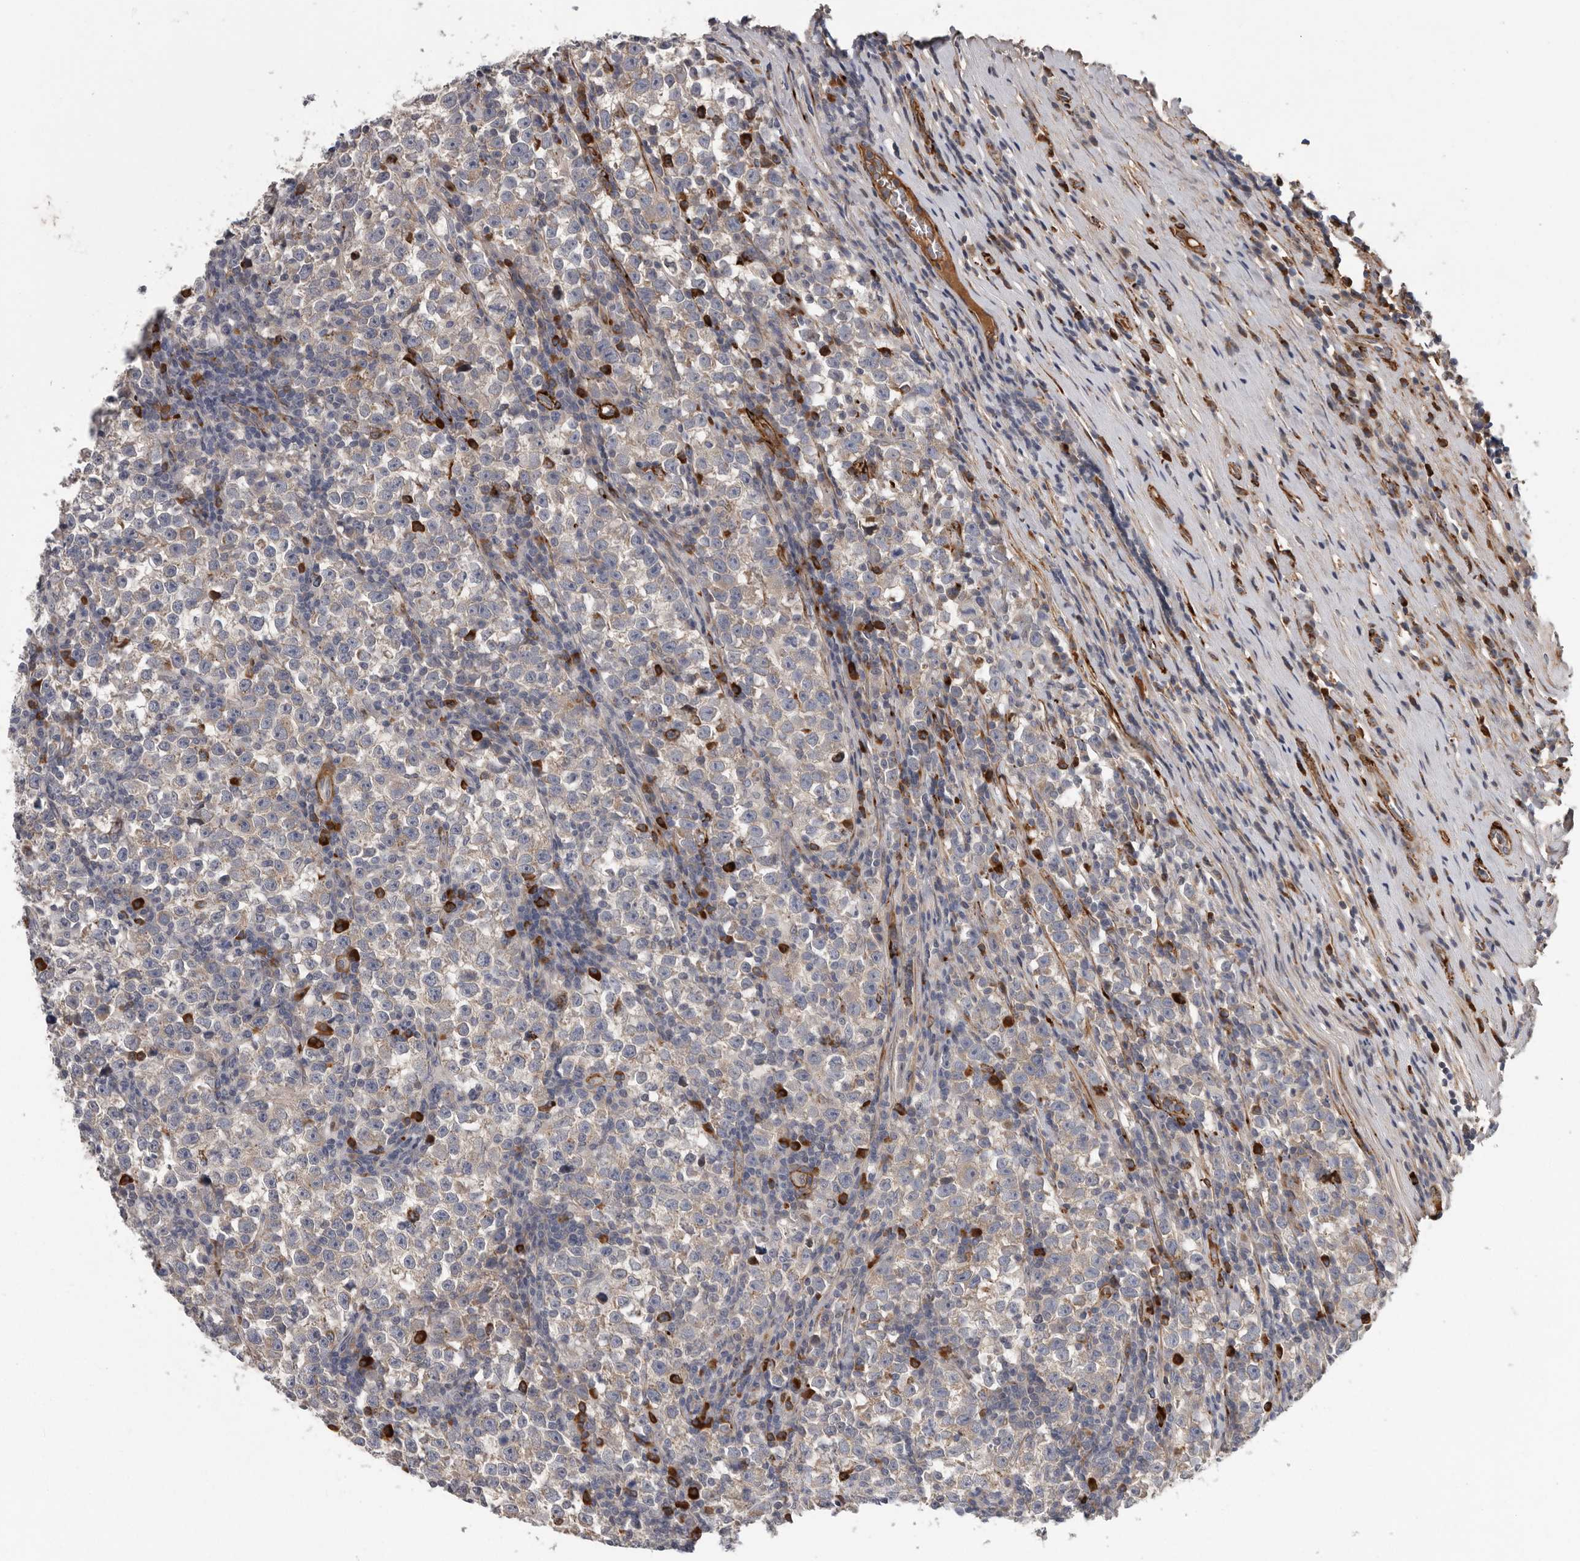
{"staining": {"intensity": "weak", "quantity": "<25%", "location": "cytoplasmic/membranous"}, "tissue": "testis cancer", "cell_type": "Tumor cells", "image_type": "cancer", "snomed": [{"axis": "morphology", "description": "Normal tissue, NOS"}, {"axis": "morphology", "description": "Seminoma, NOS"}, {"axis": "topography", "description": "Testis"}], "caption": "Tumor cells show no significant expression in testis cancer (seminoma). The staining is performed using DAB brown chromogen with nuclei counter-stained in using hematoxylin.", "gene": "ATXN3L", "patient": {"sex": "male", "age": 43}}